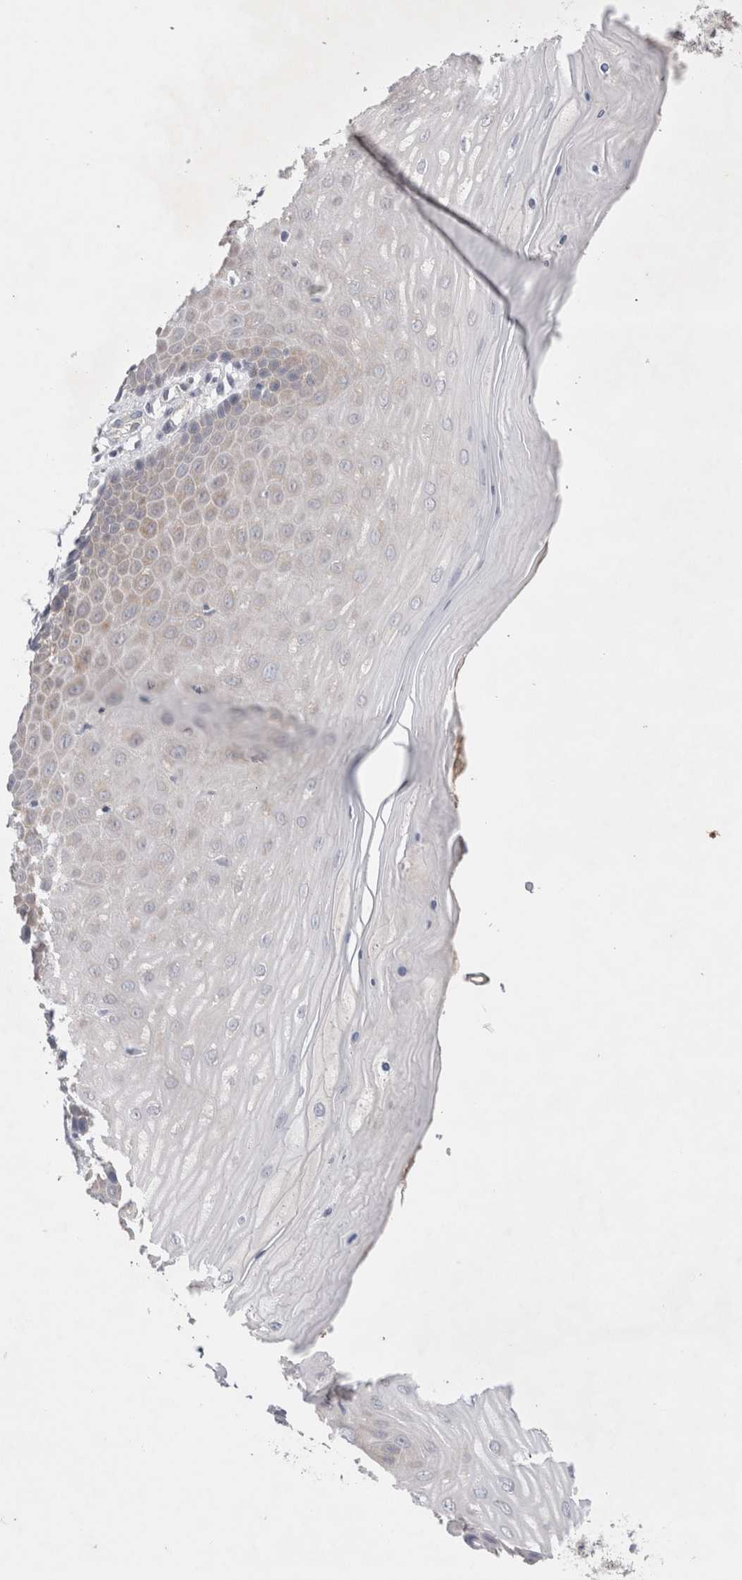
{"staining": {"intensity": "weak", "quantity": ">75%", "location": "cytoplasmic/membranous"}, "tissue": "cervix", "cell_type": "Glandular cells", "image_type": "normal", "snomed": [{"axis": "morphology", "description": "Normal tissue, NOS"}, {"axis": "topography", "description": "Cervix"}], "caption": "About >75% of glandular cells in unremarkable cervix display weak cytoplasmic/membranous protein staining as visualized by brown immunohistochemical staining.", "gene": "WIPF2", "patient": {"sex": "female", "age": 55}}